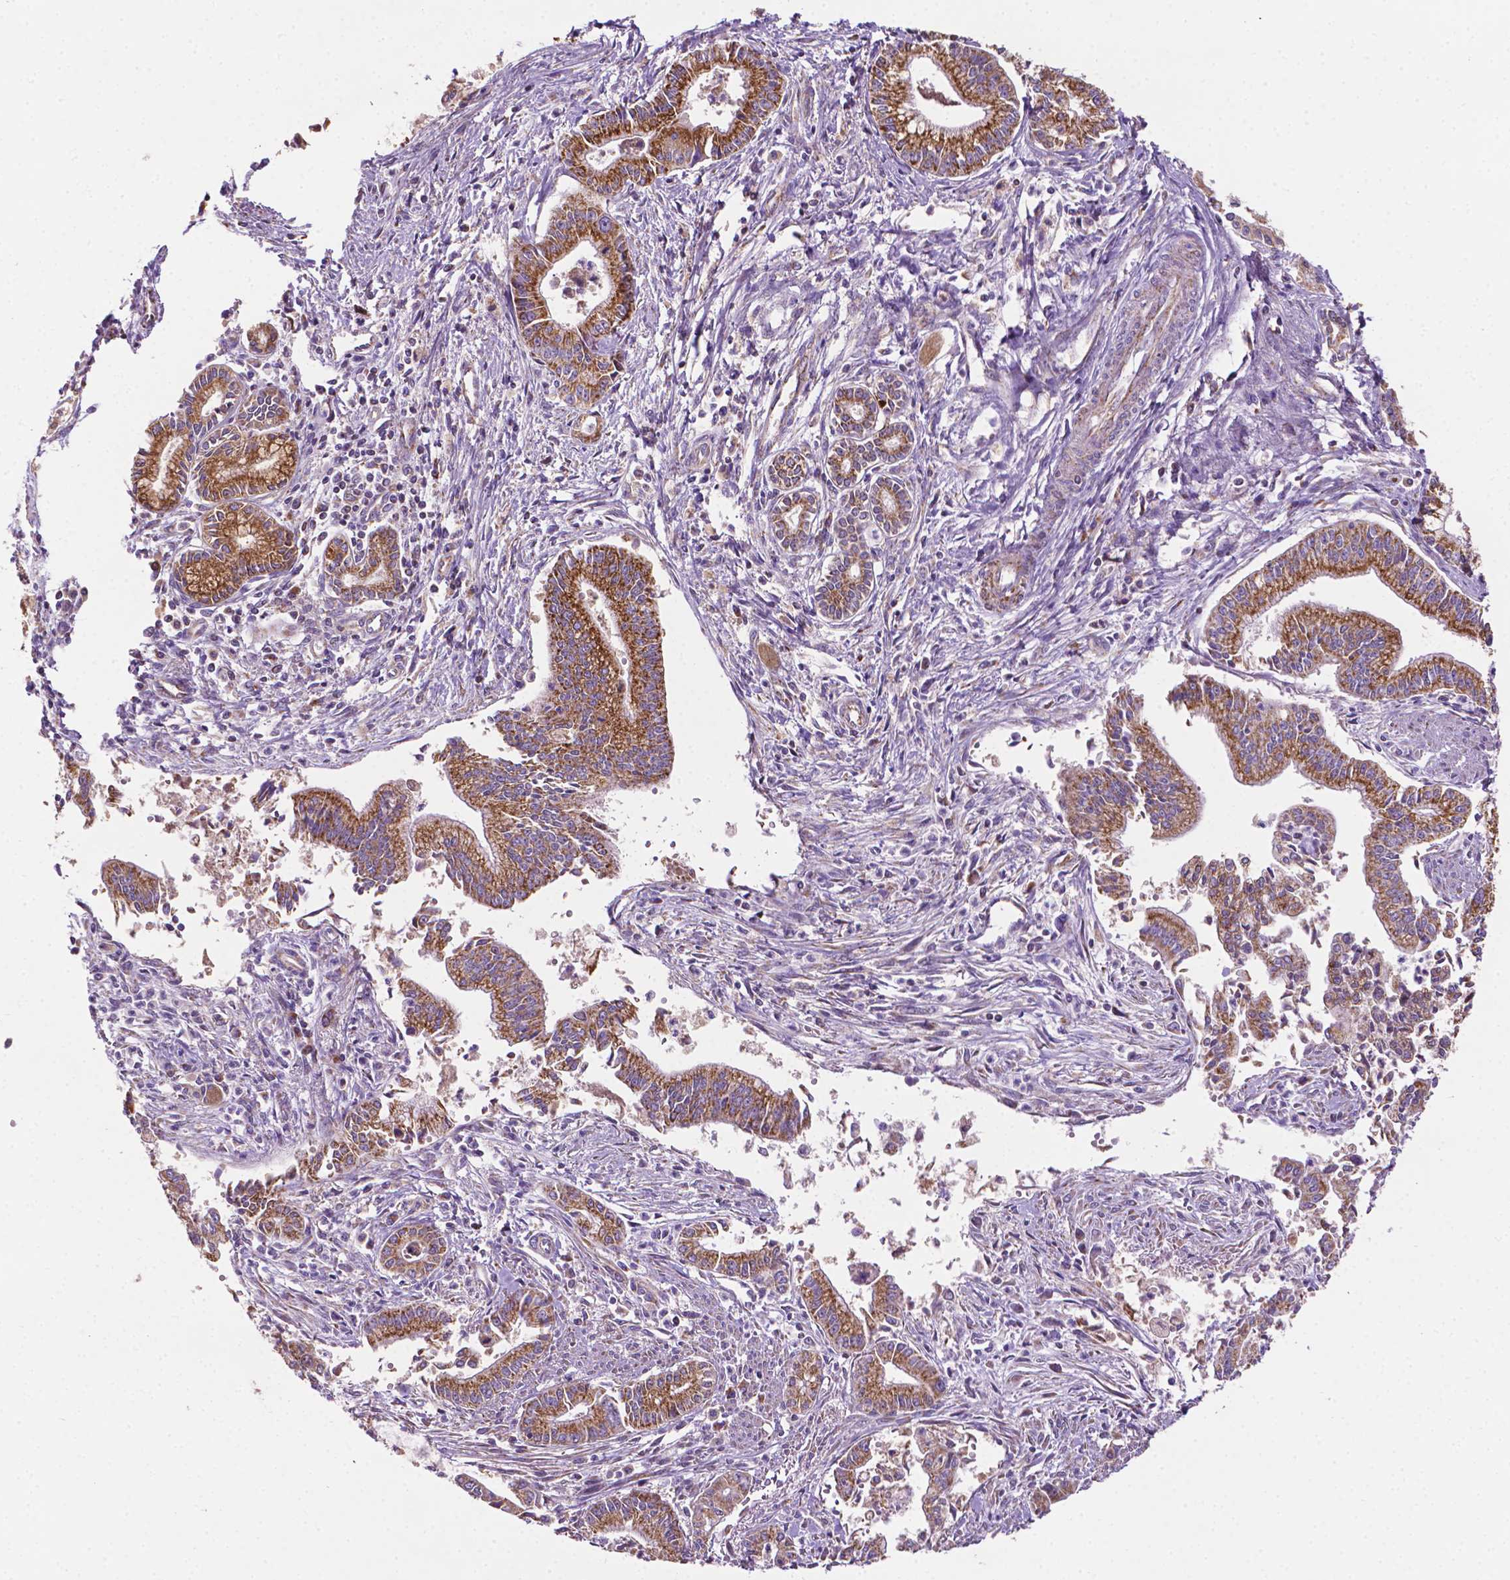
{"staining": {"intensity": "strong", "quantity": ">75%", "location": "cytoplasmic/membranous"}, "tissue": "pancreatic cancer", "cell_type": "Tumor cells", "image_type": "cancer", "snomed": [{"axis": "morphology", "description": "Adenocarcinoma, NOS"}, {"axis": "topography", "description": "Pancreas"}], "caption": "Human adenocarcinoma (pancreatic) stained with a protein marker shows strong staining in tumor cells.", "gene": "ILVBL", "patient": {"sex": "female", "age": 65}}